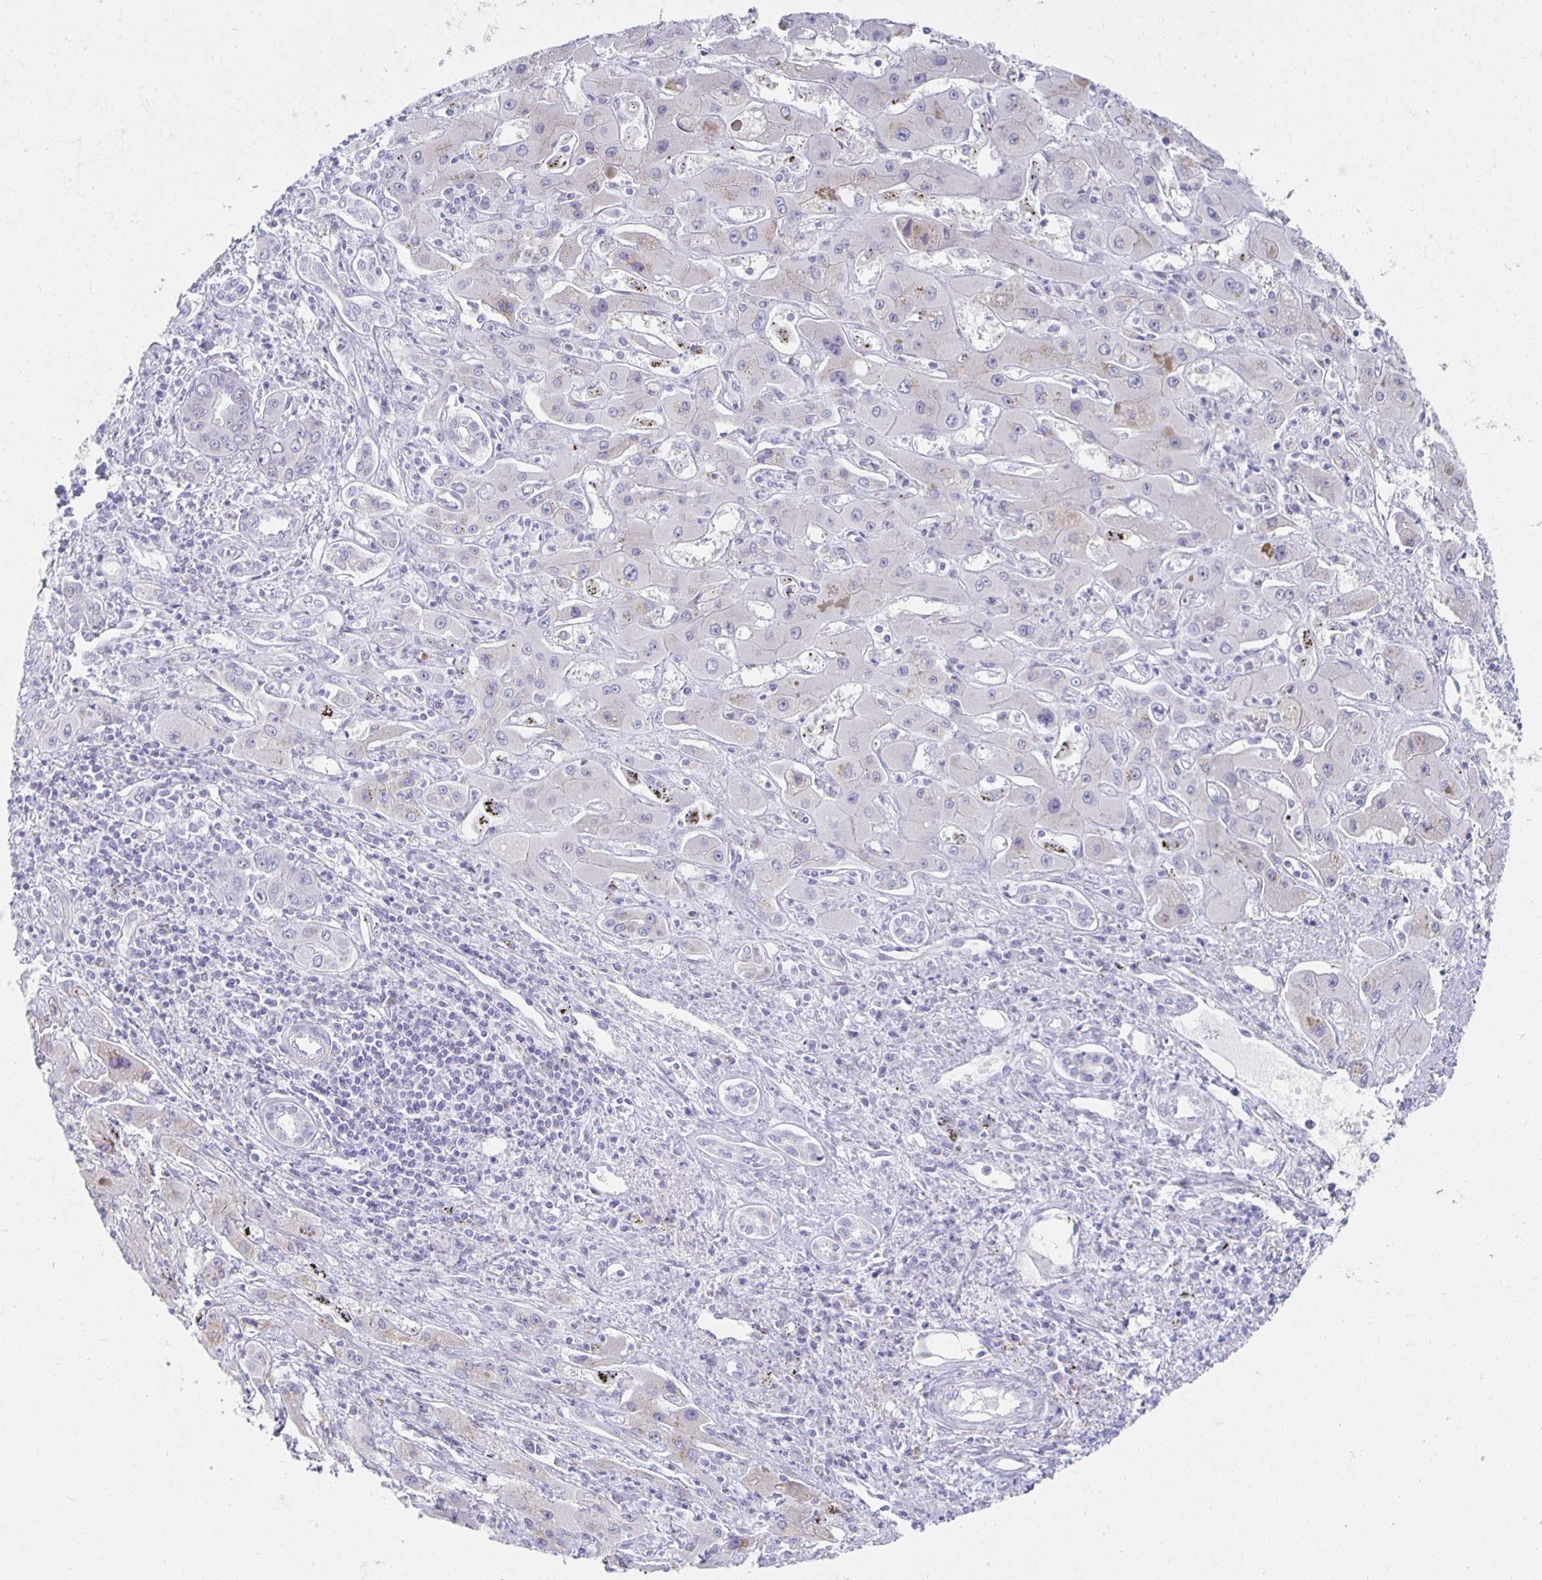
{"staining": {"intensity": "weak", "quantity": "<25%", "location": "cytoplasmic/membranous"}, "tissue": "liver cancer", "cell_type": "Tumor cells", "image_type": "cancer", "snomed": [{"axis": "morphology", "description": "Cholangiocarcinoma"}, {"axis": "topography", "description": "Liver"}], "caption": "Liver cancer stained for a protein using IHC displays no positivity tumor cells.", "gene": "TEX44", "patient": {"sex": "male", "age": 67}}